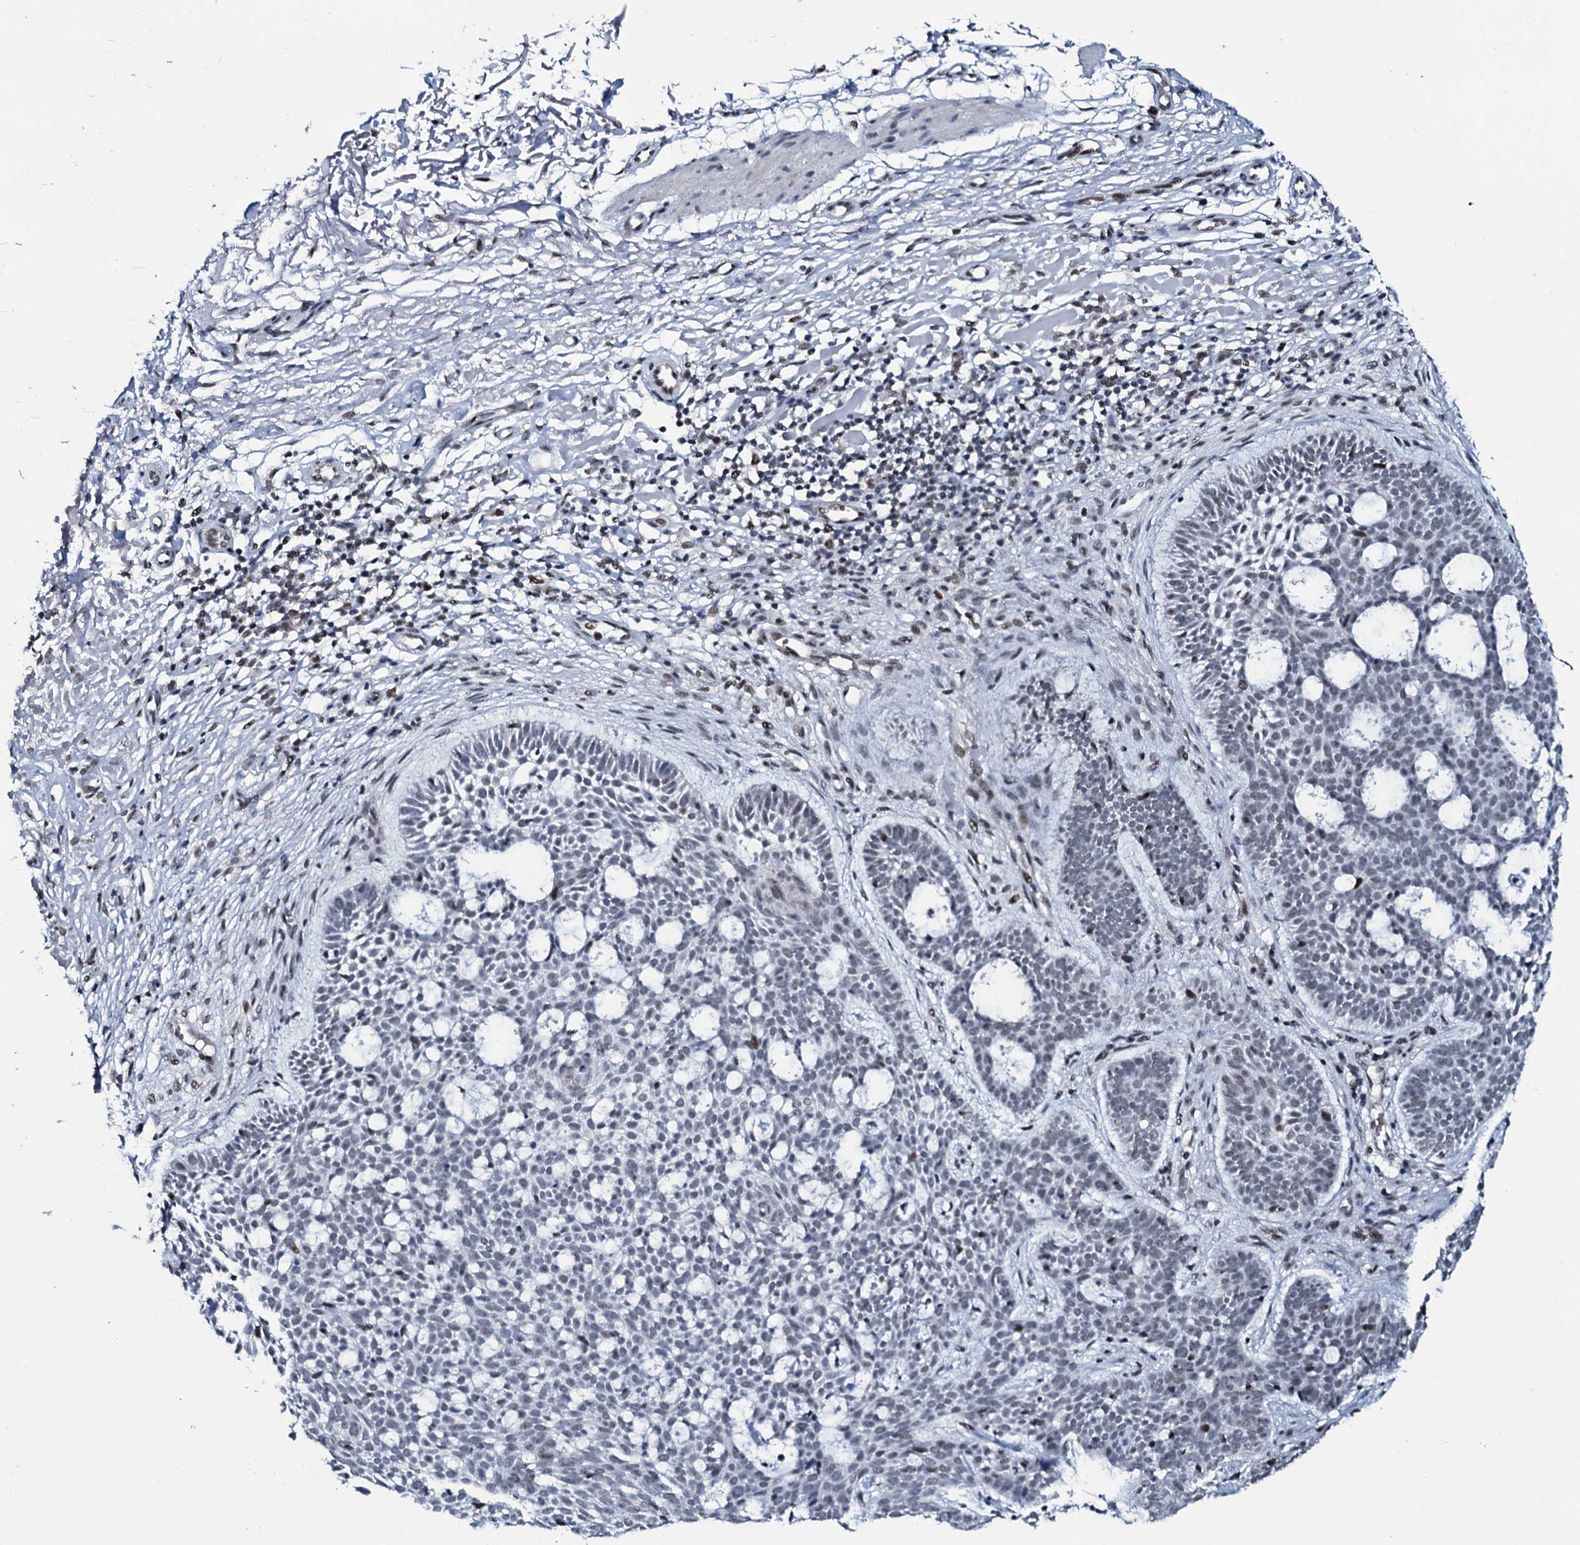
{"staining": {"intensity": "negative", "quantity": "none", "location": "none"}, "tissue": "skin cancer", "cell_type": "Tumor cells", "image_type": "cancer", "snomed": [{"axis": "morphology", "description": "Basal cell carcinoma"}, {"axis": "topography", "description": "Skin"}], "caption": "Skin cancer (basal cell carcinoma) was stained to show a protein in brown. There is no significant positivity in tumor cells.", "gene": "ZMIZ2", "patient": {"sex": "male", "age": 85}}